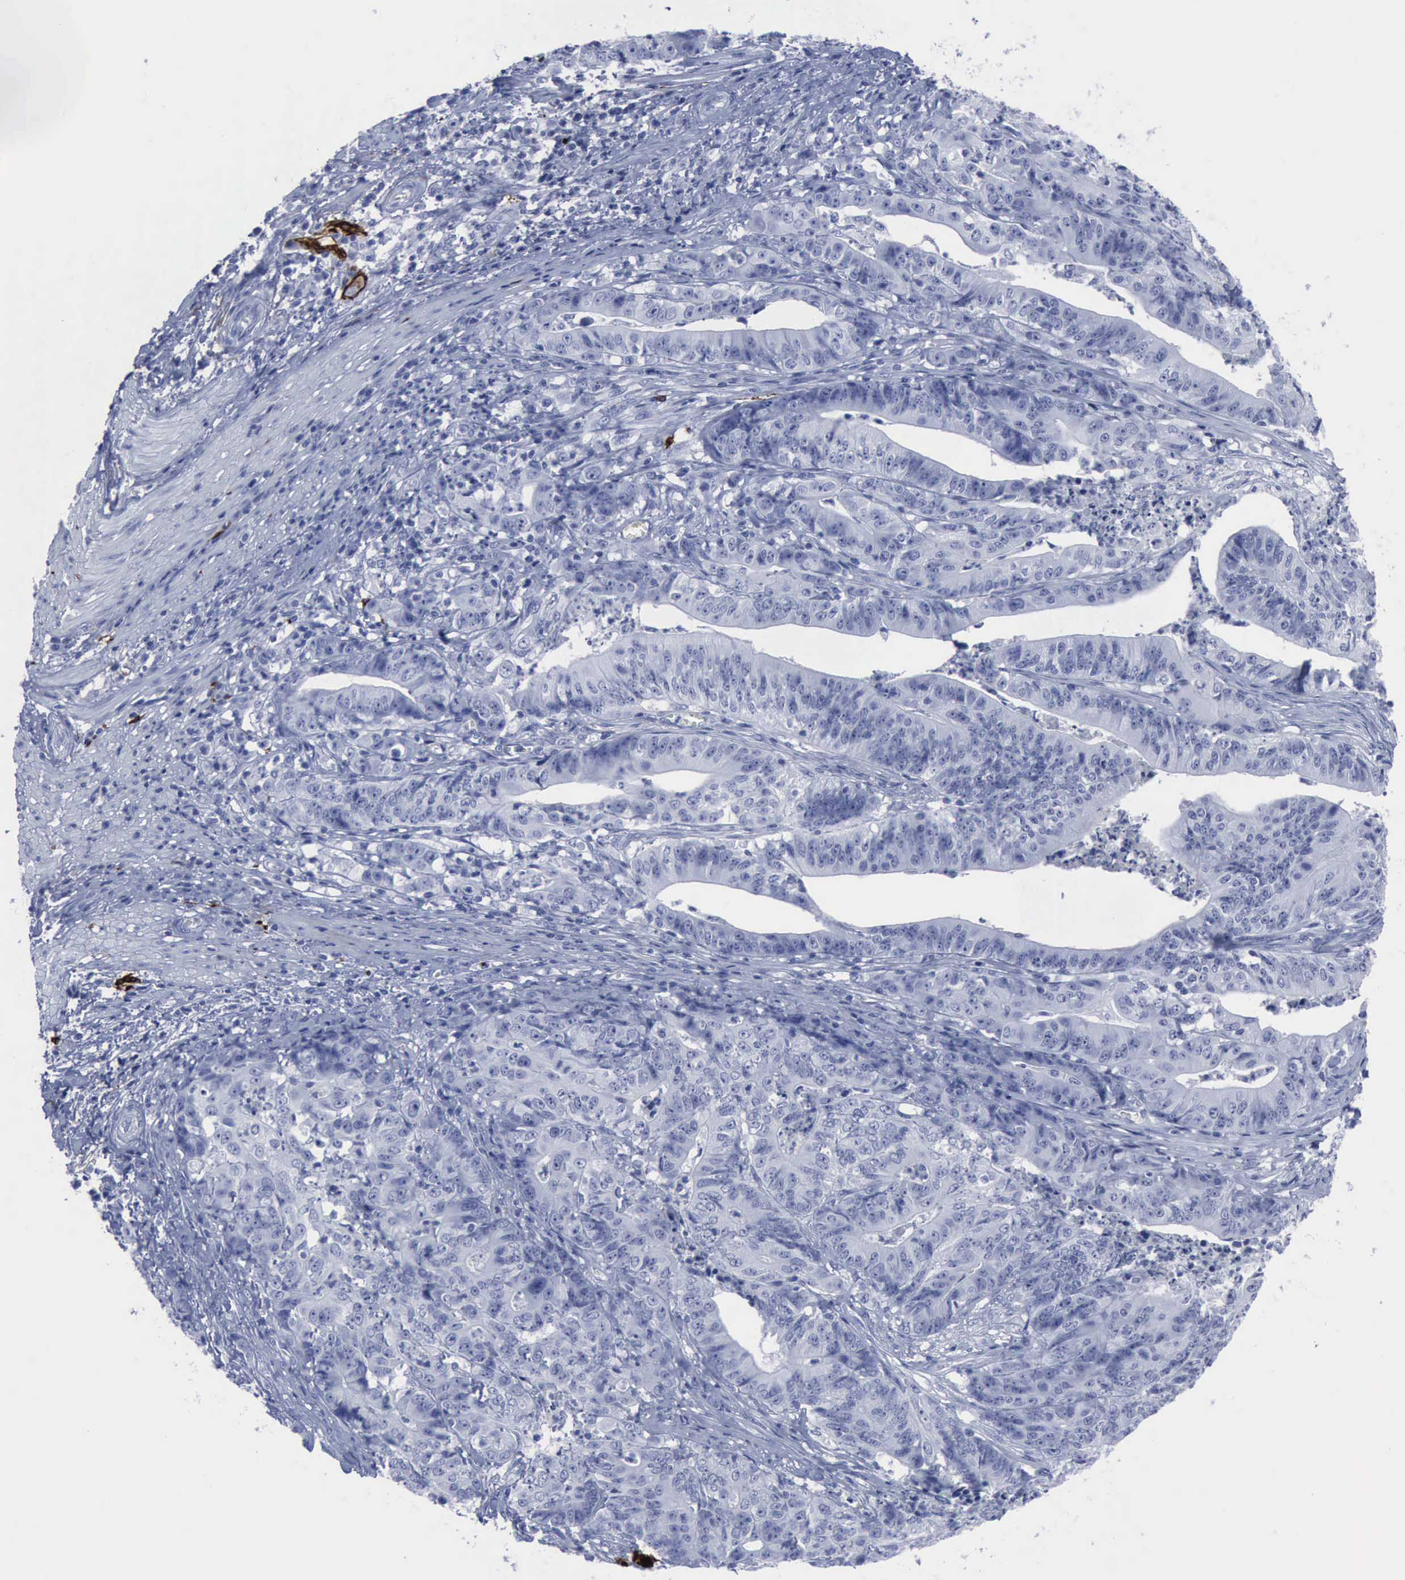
{"staining": {"intensity": "negative", "quantity": "none", "location": "none"}, "tissue": "stomach cancer", "cell_type": "Tumor cells", "image_type": "cancer", "snomed": [{"axis": "morphology", "description": "Adenocarcinoma, NOS"}, {"axis": "topography", "description": "Stomach, lower"}], "caption": "Immunohistochemistry image of human stomach adenocarcinoma stained for a protein (brown), which displays no staining in tumor cells.", "gene": "NGFR", "patient": {"sex": "female", "age": 86}}